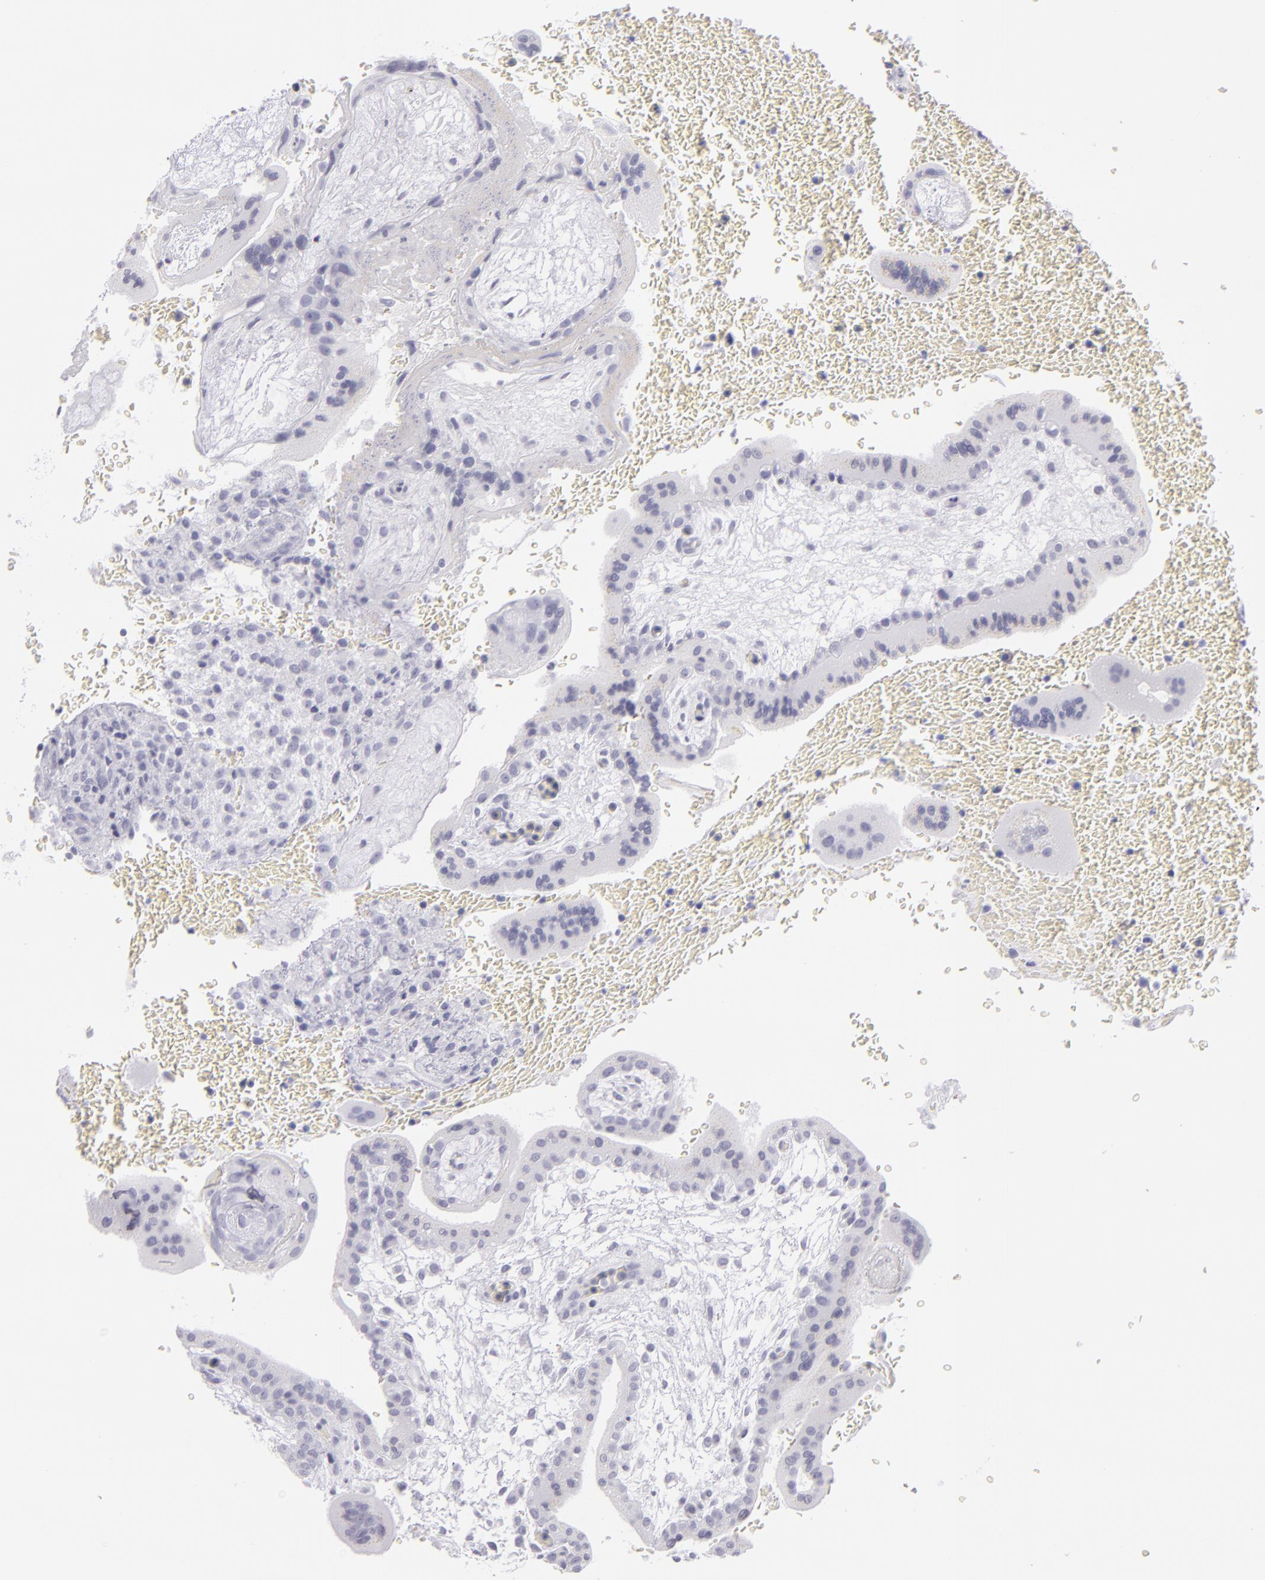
{"staining": {"intensity": "negative", "quantity": "none", "location": "none"}, "tissue": "placenta", "cell_type": "Decidual cells", "image_type": "normal", "snomed": [{"axis": "morphology", "description": "Normal tissue, NOS"}, {"axis": "topography", "description": "Placenta"}], "caption": "Immunohistochemistry of benign placenta shows no positivity in decidual cells.", "gene": "VIL1", "patient": {"sex": "female", "age": 35}}